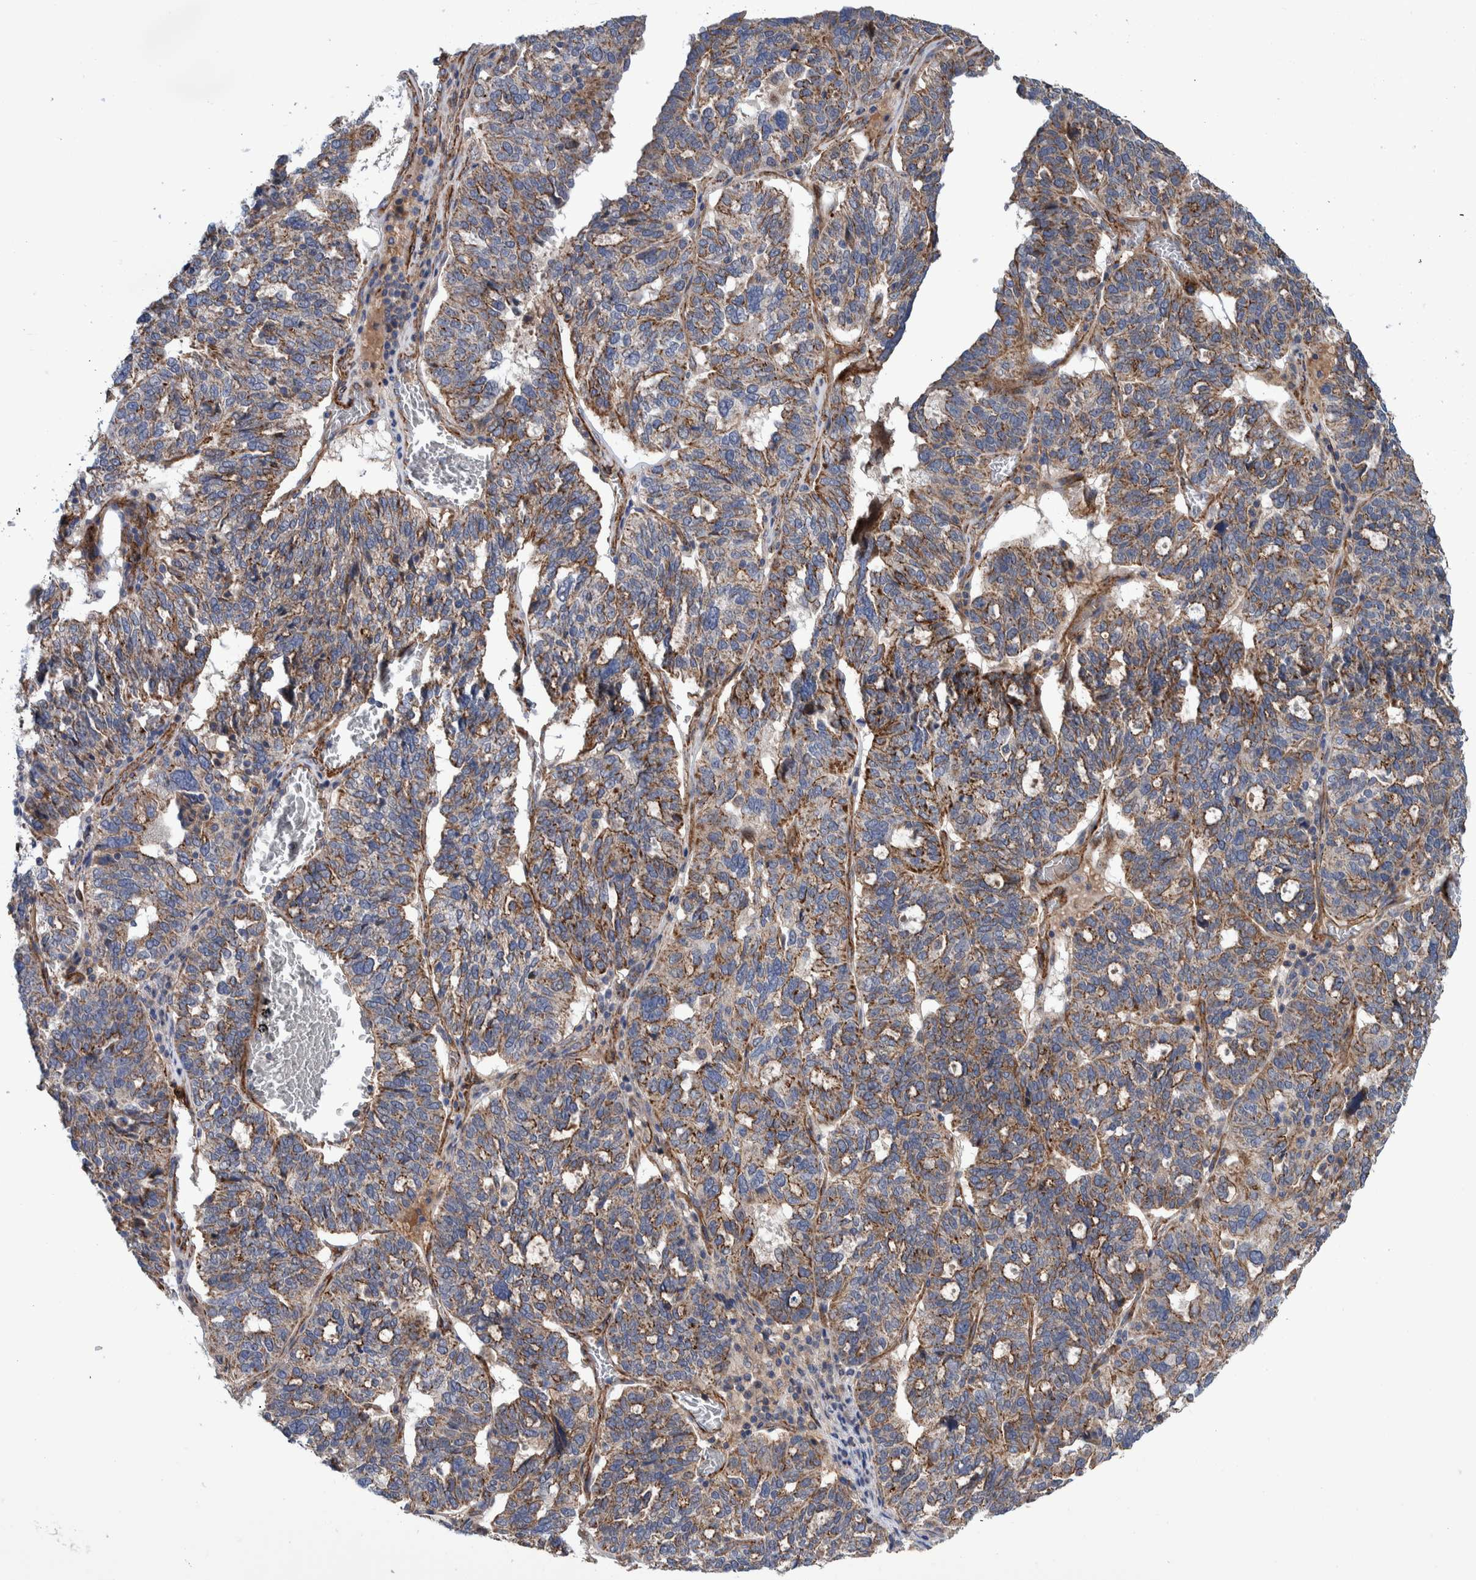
{"staining": {"intensity": "weak", "quantity": "25%-75%", "location": "cytoplasmic/membranous"}, "tissue": "ovarian cancer", "cell_type": "Tumor cells", "image_type": "cancer", "snomed": [{"axis": "morphology", "description": "Cystadenocarcinoma, serous, NOS"}, {"axis": "topography", "description": "Ovary"}], "caption": "Protein expression analysis of human serous cystadenocarcinoma (ovarian) reveals weak cytoplasmic/membranous expression in about 25%-75% of tumor cells. The staining was performed using DAB (3,3'-diaminobenzidine), with brown indicating positive protein expression. Nuclei are stained blue with hematoxylin.", "gene": "SLC25A10", "patient": {"sex": "female", "age": 59}}